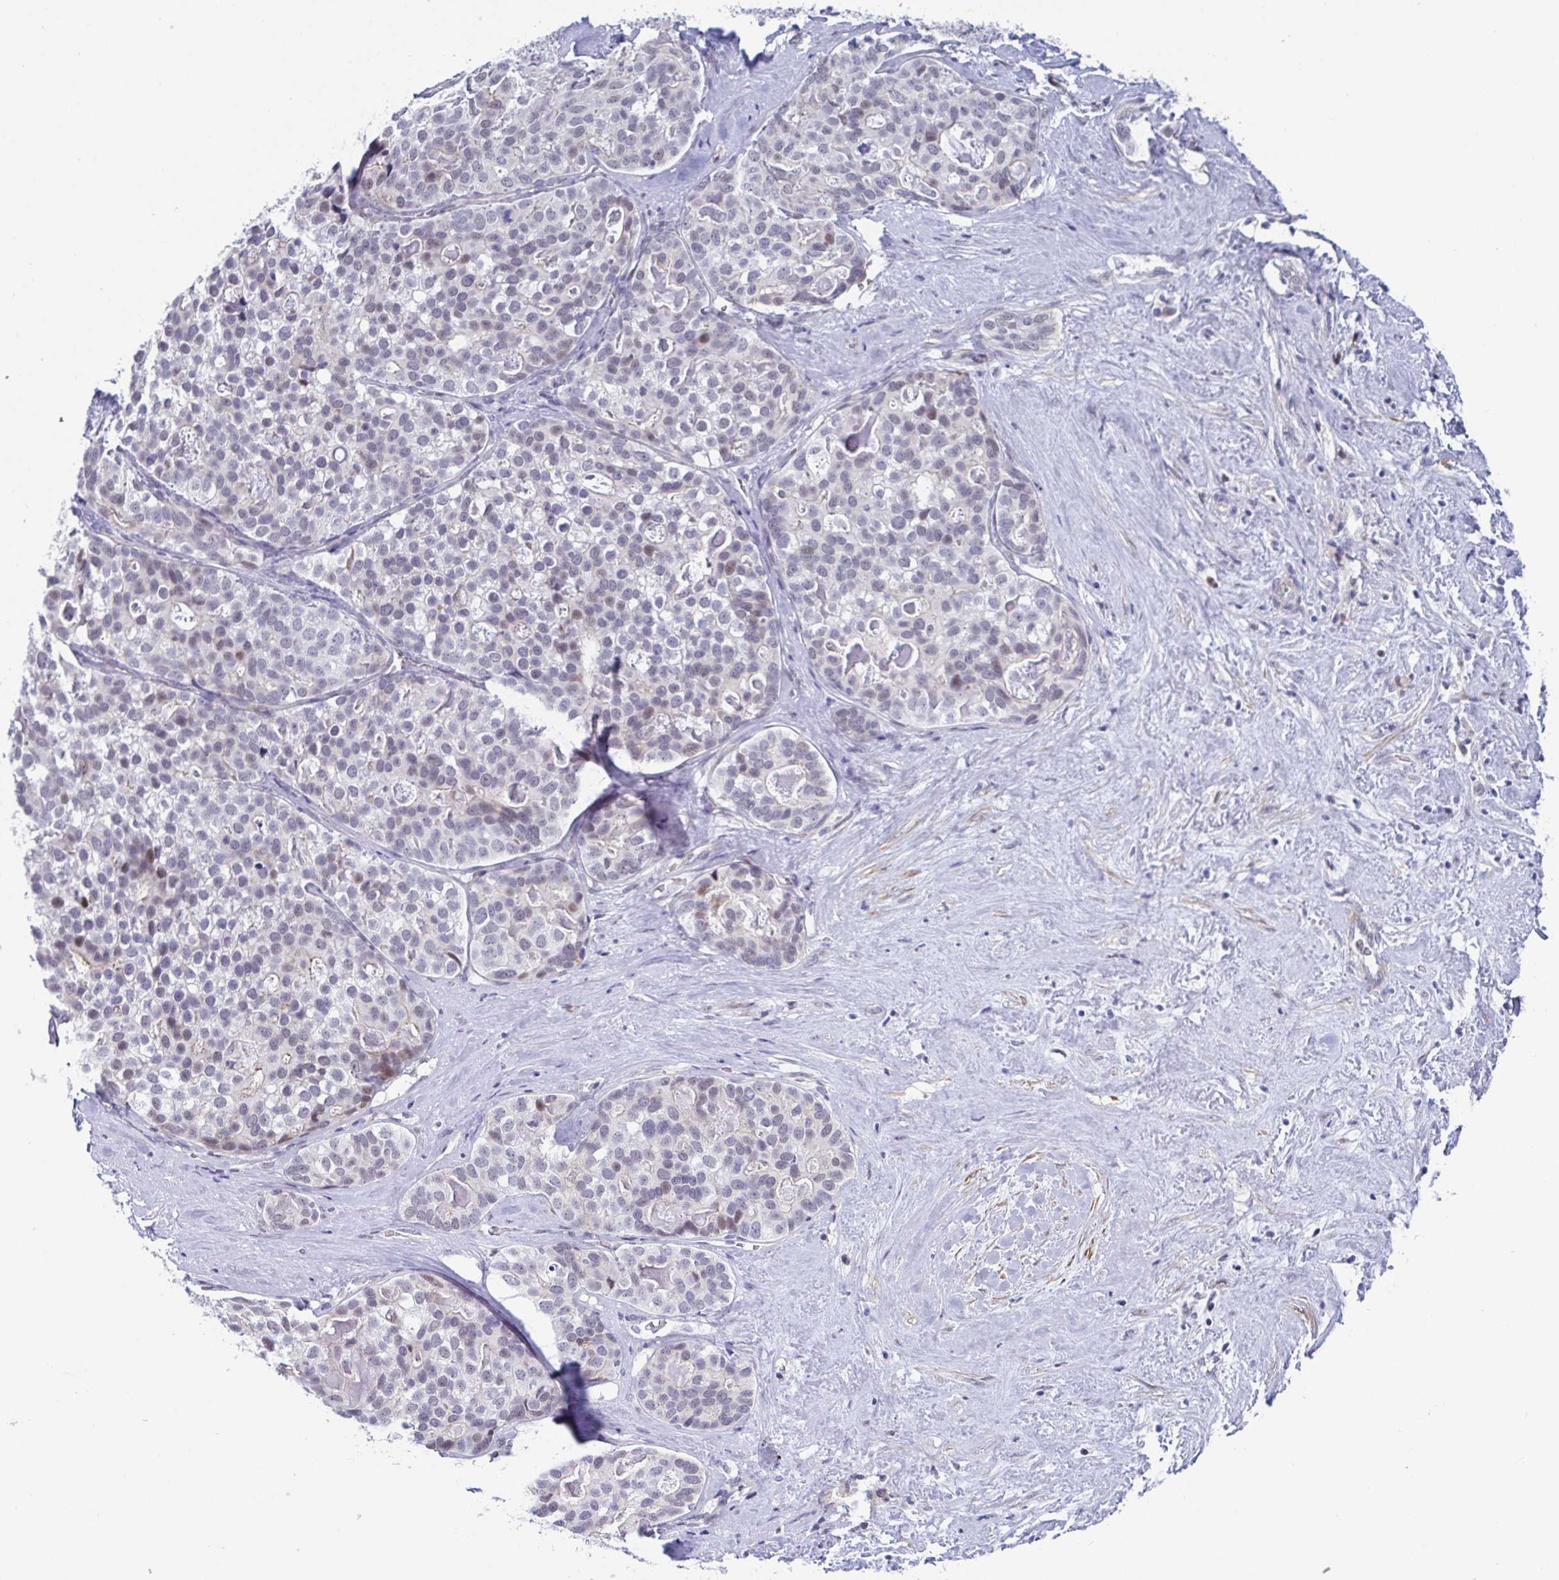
{"staining": {"intensity": "weak", "quantity": "<25%", "location": "nuclear"}, "tissue": "liver cancer", "cell_type": "Tumor cells", "image_type": "cancer", "snomed": [{"axis": "morphology", "description": "Cholangiocarcinoma"}, {"axis": "topography", "description": "Liver"}], "caption": "DAB (3,3'-diaminobenzidine) immunohistochemical staining of human cholangiocarcinoma (liver) reveals no significant positivity in tumor cells.", "gene": "WDR72", "patient": {"sex": "male", "age": 56}}